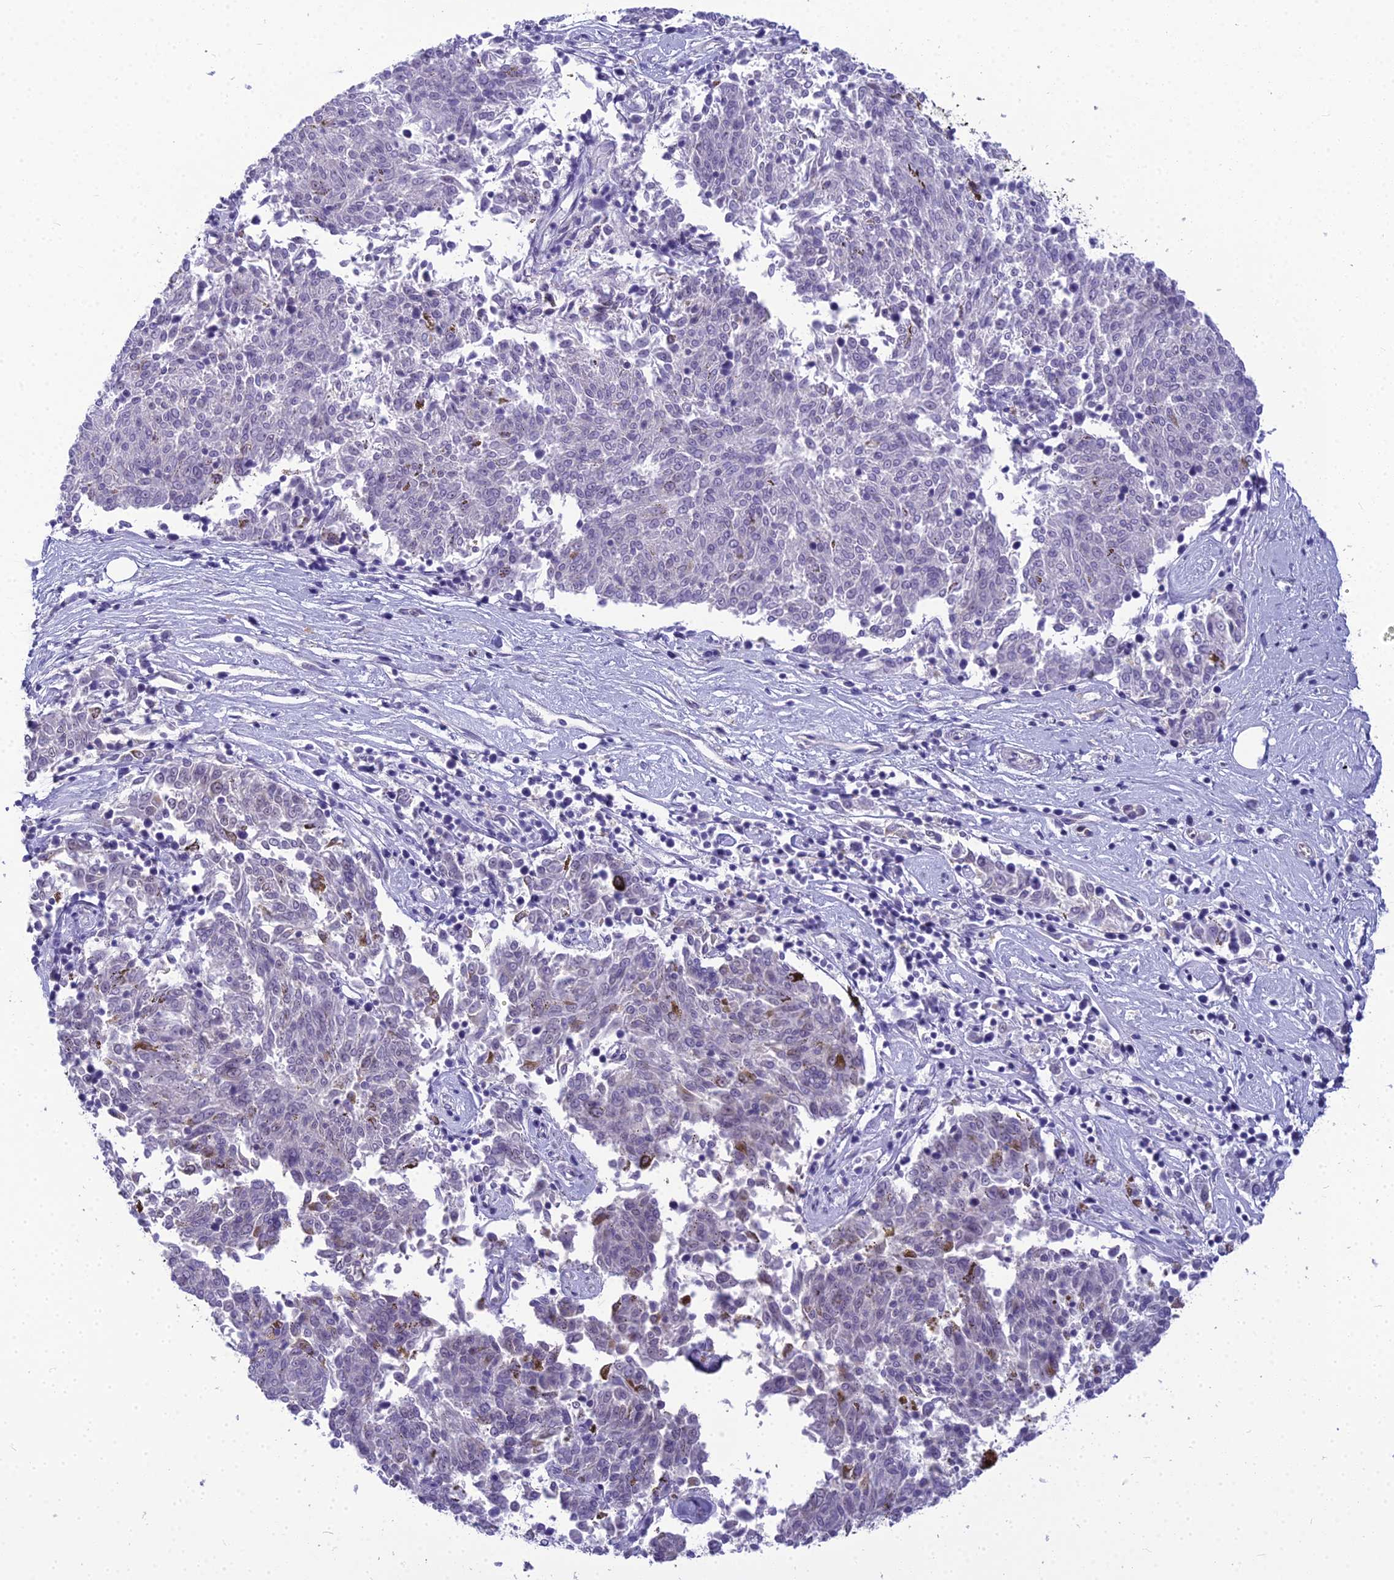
{"staining": {"intensity": "negative", "quantity": "none", "location": "none"}, "tissue": "melanoma", "cell_type": "Tumor cells", "image_type": "cancer", "snomed": [{"axis": "morphology", "description": "Malignant melanoma, NOS"}, {"axis": "topography", "description": "Skin"}], "caption": "This histopathology image is of melanoma stained with immunohistochemistry to label a protein in brown with the nuclei are counter-stained blue. There is no staining in tumor cells. (DAB immunohistochemistry (IHC) visualized using brightfield microscopy, high magnification).", "gene": "RGL3", "patient": {"sex": "female", "age": 72}}